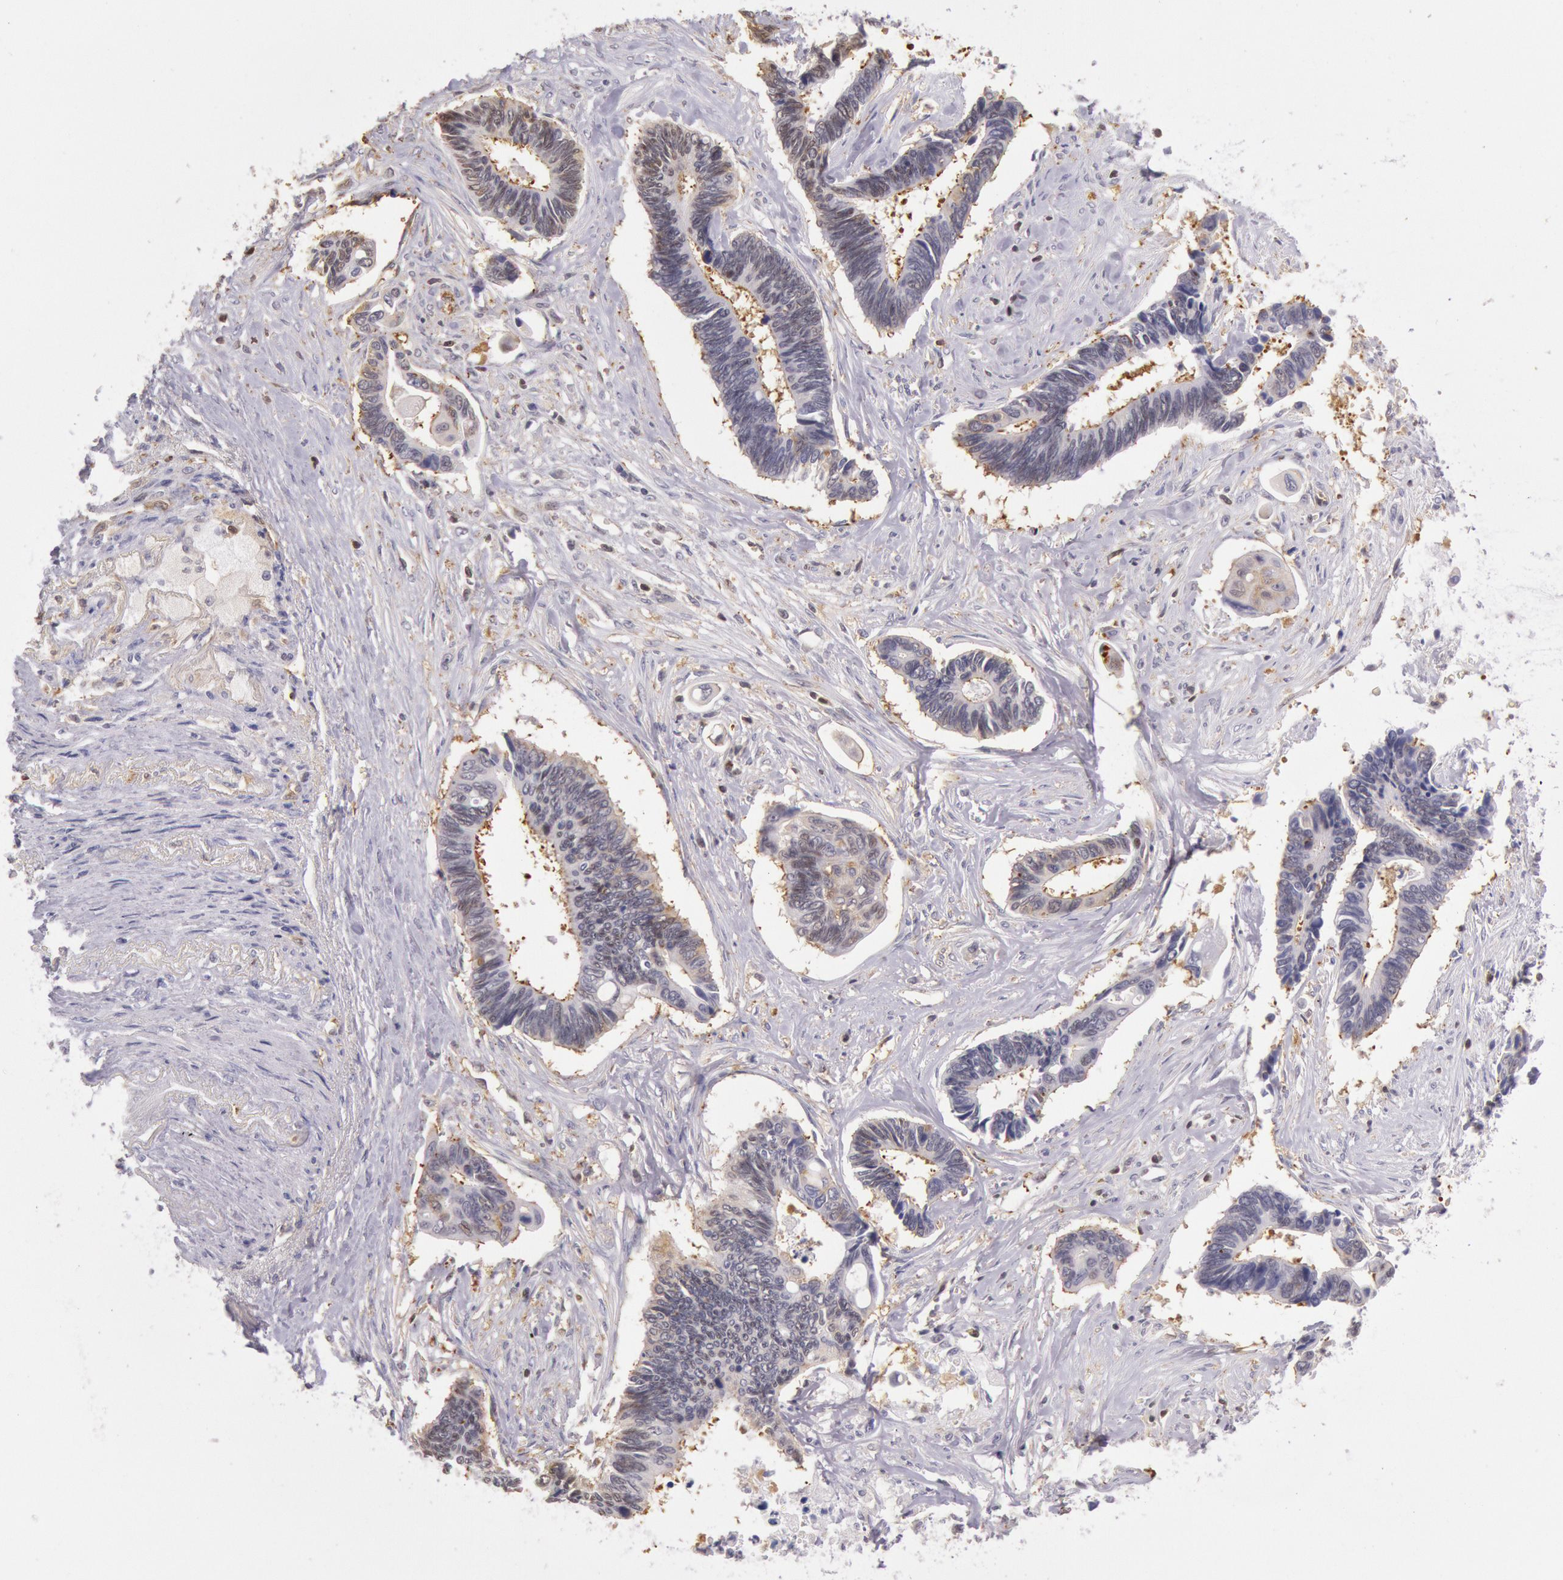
{"staining": {"intensity": "moderate", "quantity": "<25%", "location": "cytoplasmic/membranous,nuclear"}, "tissue": "pancreatic cancer", "cell_type": "Tumor cells", "image_type": "cancer", "snomed": [{"axis": "morphology", "description": "Adenocarcinoma, NOS"}, {"axis": "topography", "description": "Pancreas"}], "caption": "Pancreatic cancer (adenocarcinoma) stained with immunohistochemistry (IHC) demonstrates moderate cytoplasmic/membranous and nuclear expression in about <25% of tumor cells.", "gene": "HIF1A", "patient": {"sex": "female", "age": 70}}